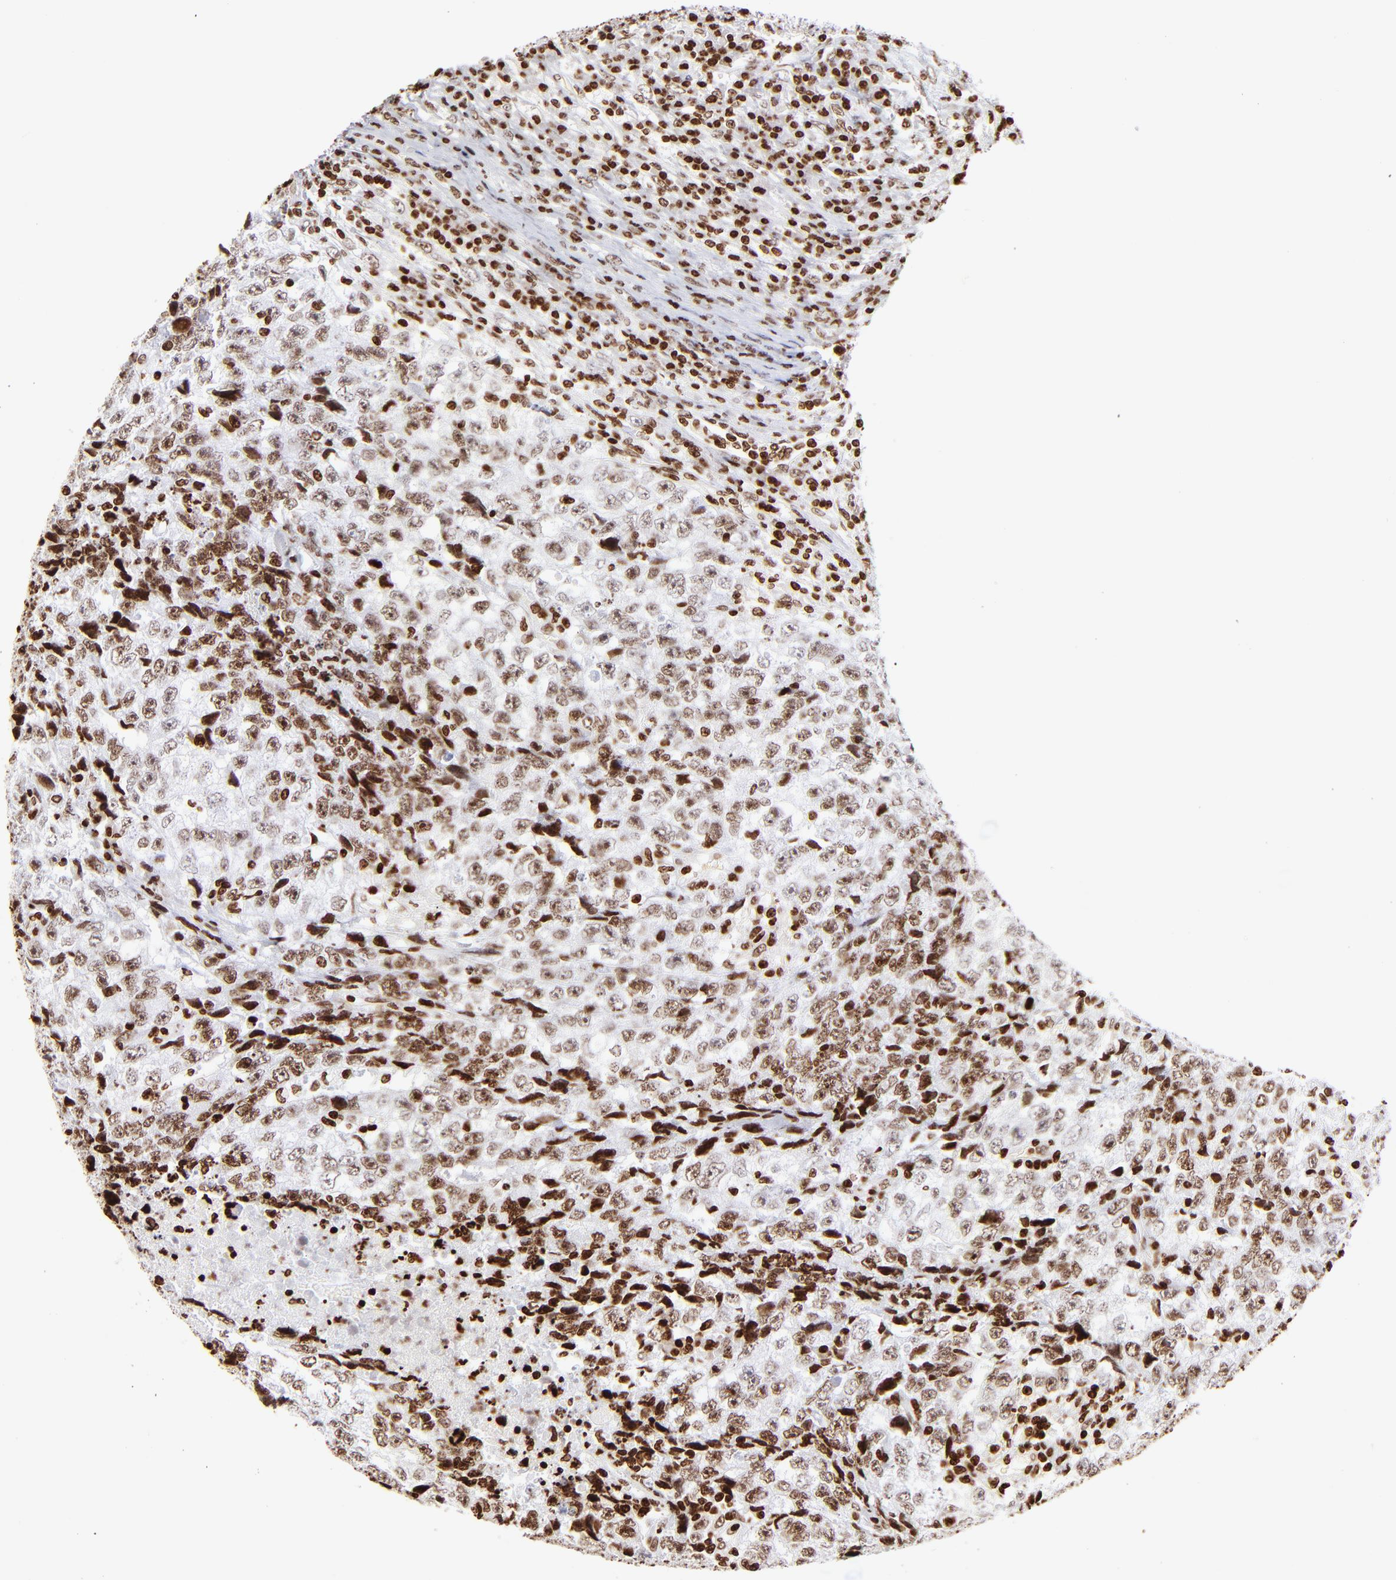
{"staining": {"intensity": "moderate", "quantity": ">75%", "location": "nuclear"}, "tissue": "testis cancer", "cell_type": "Tumor cells", "image_type": "cancer", "snomed": [{"axis": "morphology", "description": "Necrosis, NOS"}, {"axis": "morphology", "description": "Carcinoma, Embryonal, NOS"}, {"axis": "topography", "description": "Testis"}], "caption": "Immunohistochemistry of embryonal carcinoma (testis) reveals medium levels of moderate nuclear expression in about >75% of tumor cells.", "gene": "RTL4", "patient": {"sex": "male", "age": 19}}